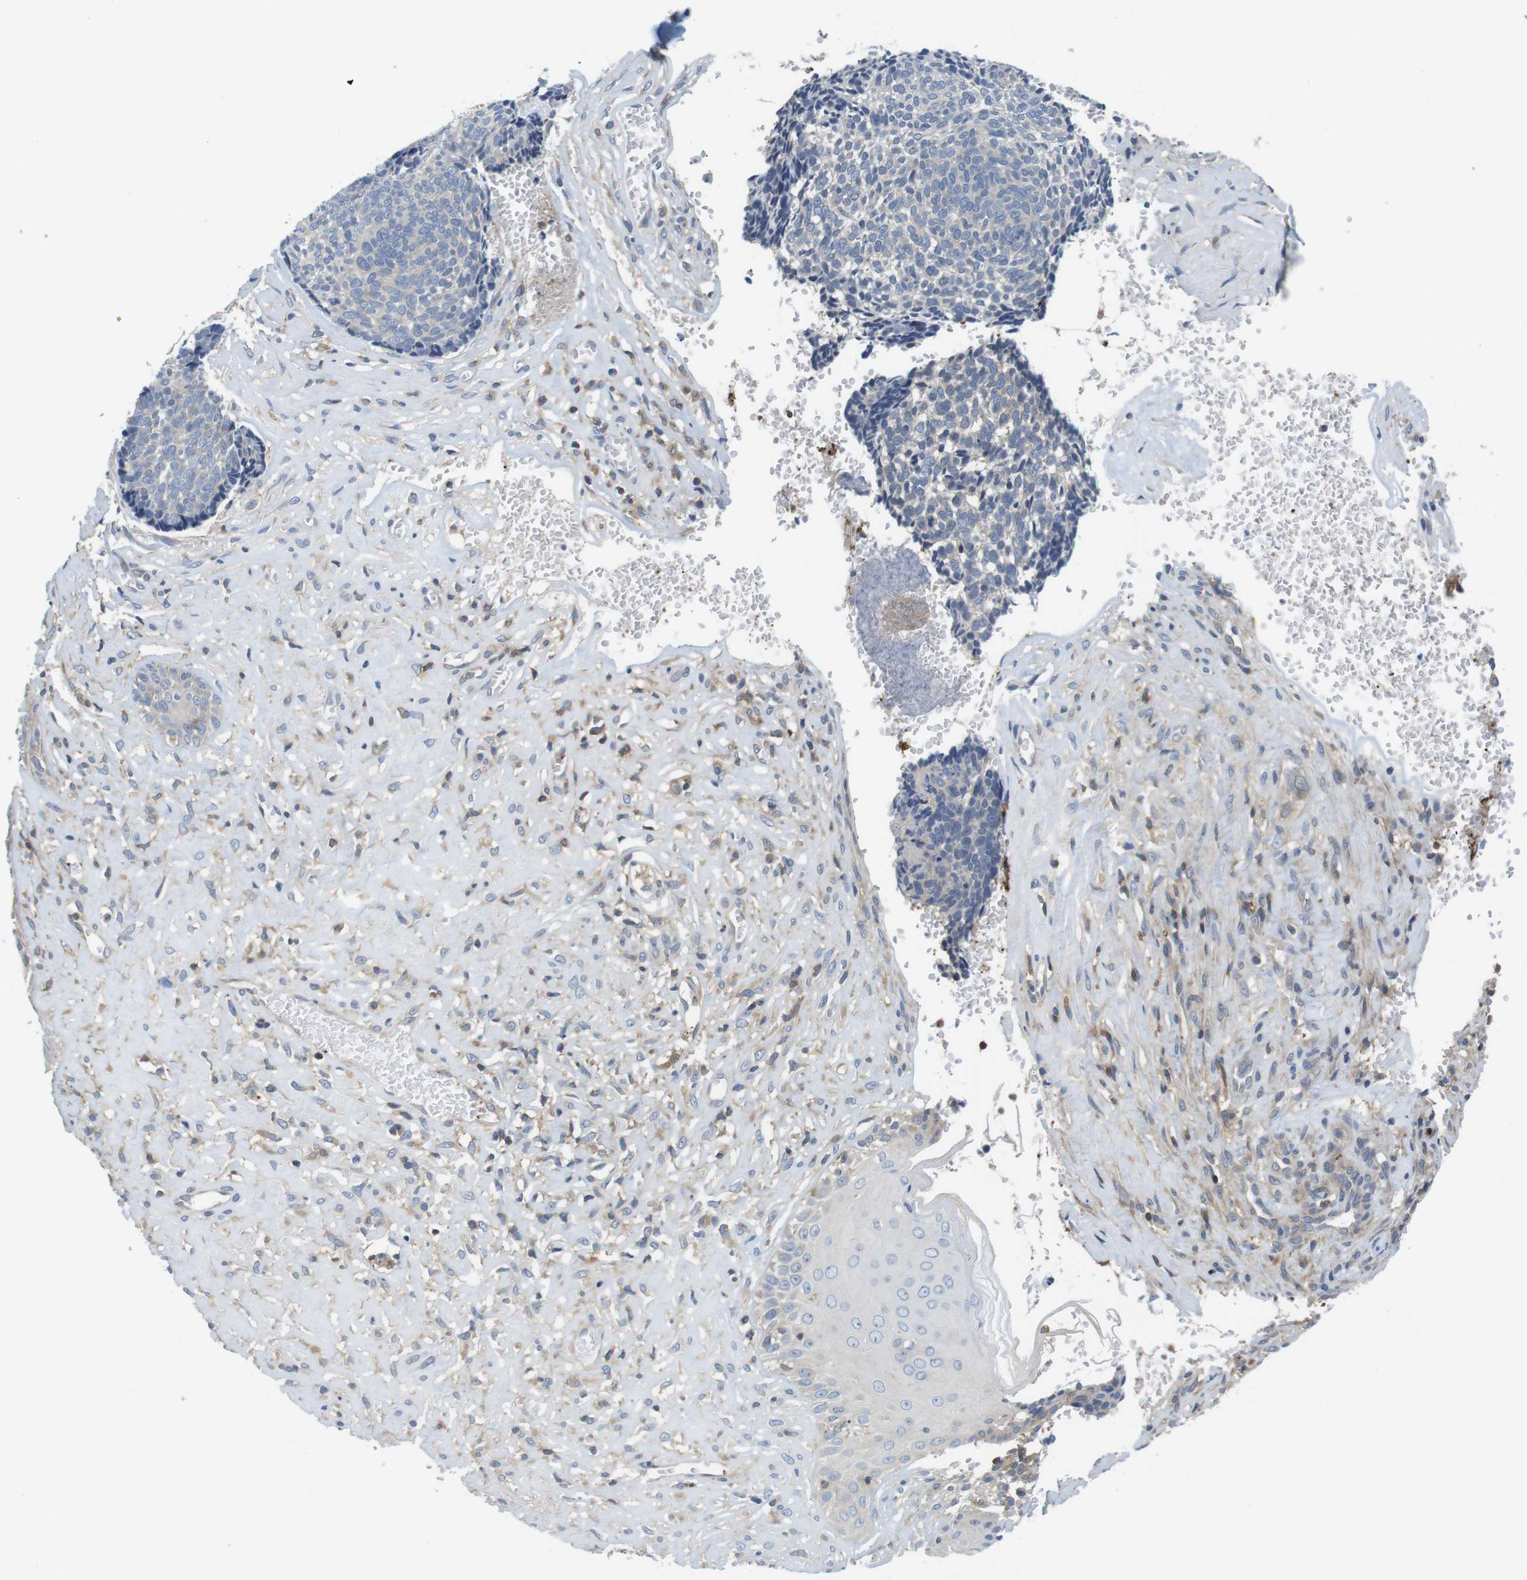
{"staining": {"intensity": "negative", "quantity": "none", "location": "none"}, "tissue": "skin cancer", "cell_type": "Tumor cells", "image_type": "cancer", "snomed": [{"axis": "morphology", "description": "Basal cell carcinoma"}, {"axis": "topography", "description": "Skin"}], "caption": "High magnification brightfield microscopy of skin basal cell carcinoma stained with DAB (brown) and counterstained with hematoxylin (blue): tumor cells show no significant expression.", "gene": "HERPUD2", "patient": {"sex": "male", "age": 84}}